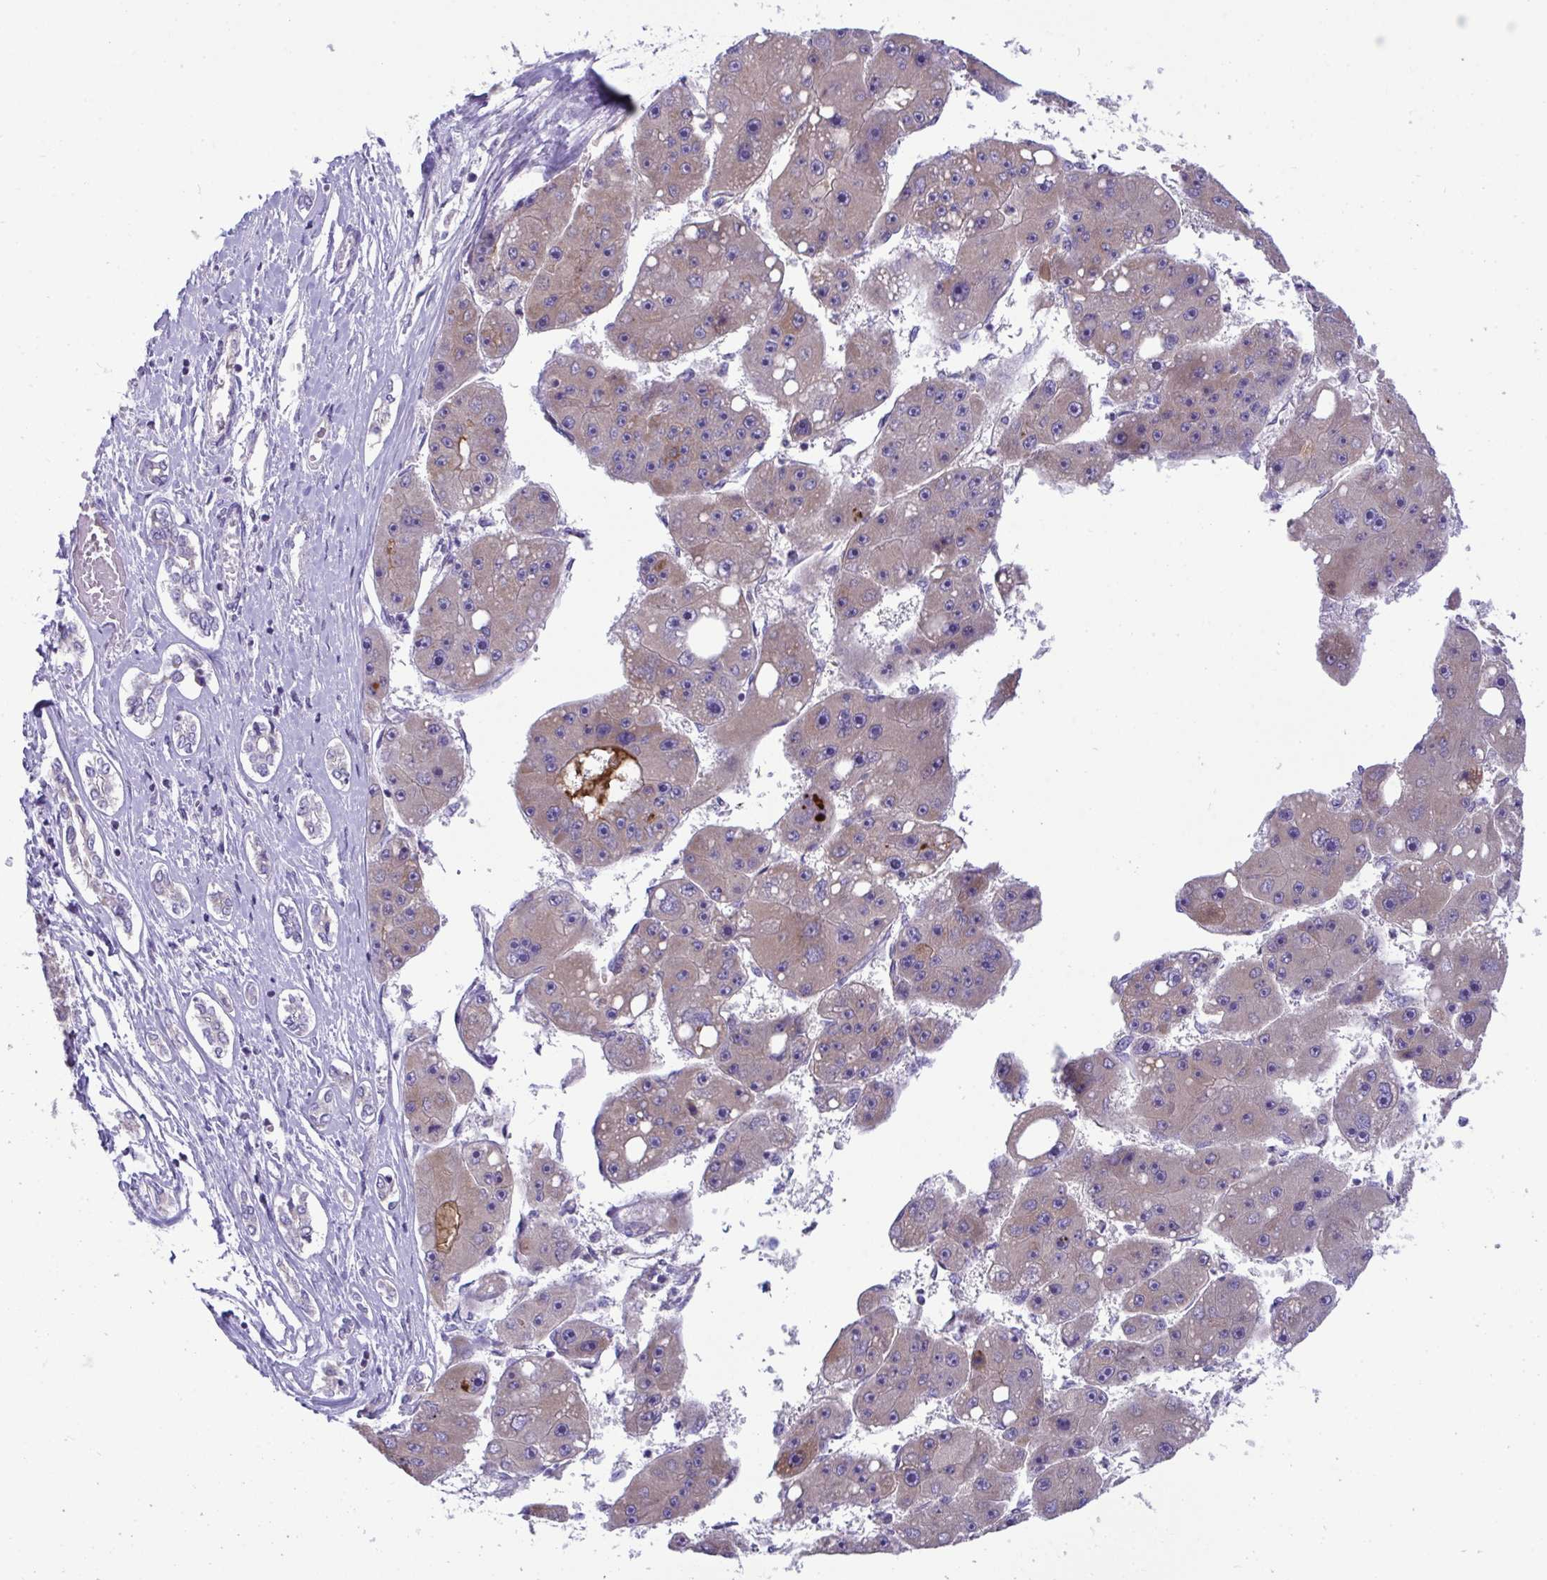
{"staining": {"intensity": "weak", "quantity": ">75%", "location": "cytoplasmic/membranous"}, "tissue": "liver cancer", "cell_type": "Tumor cells", "image_type": "cancer", "snomed": [{"axis": "morphology", "description": "Carcinoma, Hepatocellular, NOS"}, {"axis": "topography", "description": "Liver"}], "caption": "Immunohistochemistry of human hepatocellular carcinoma (liver) exhibits low levels of weak cytoplasmic/membranous staining in approximately >75% of tumor cells. Immunohistochemistry stains the protein of interest in brown and the nuclei are stained blue.", "gene": "PLA2G12B", "patient": {"sex": "female", "age": 61}}